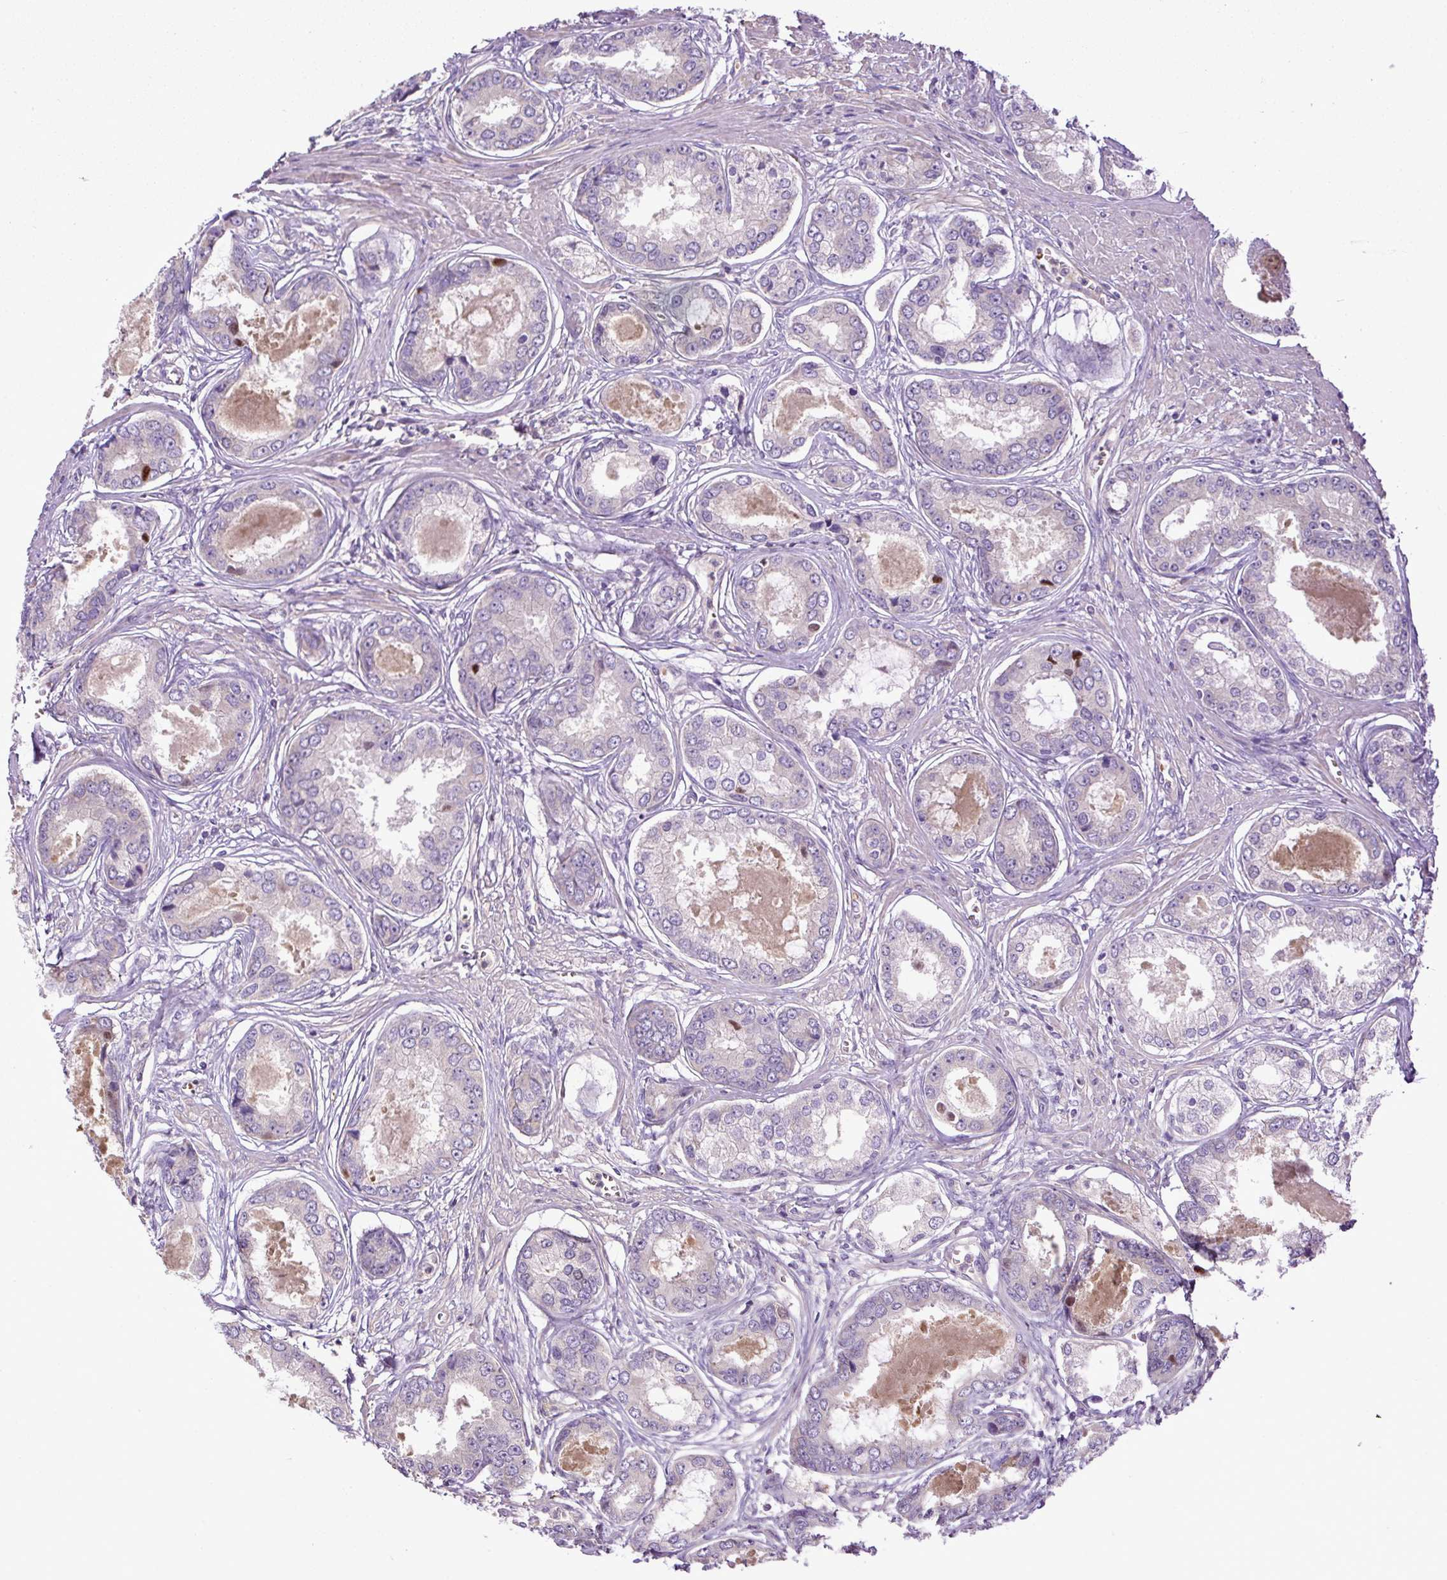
{"staining": {"intensity": "negative", "quantity": "none", "location": "none"}, "tissue": "prostate cancer", "cell_type": "Tumor cells", "image_type": "cancer", "snomed": [{"axis": "morphology", "description": "Adenocarcinoma, Low grade"}, {"axis": "topography", "description": "Prostate"}], "caption": "An IHC micrograph of prostate cancer is shown. There is no staining in tumor cells of prostate cancer. (Brightfield microscopy of DAB (3,3'-diaminobenzidine) immunohistochemistry (IHC) at high magnification).", "gene": "CXCL13", "patient": {"sex": "male", "age": 68}}